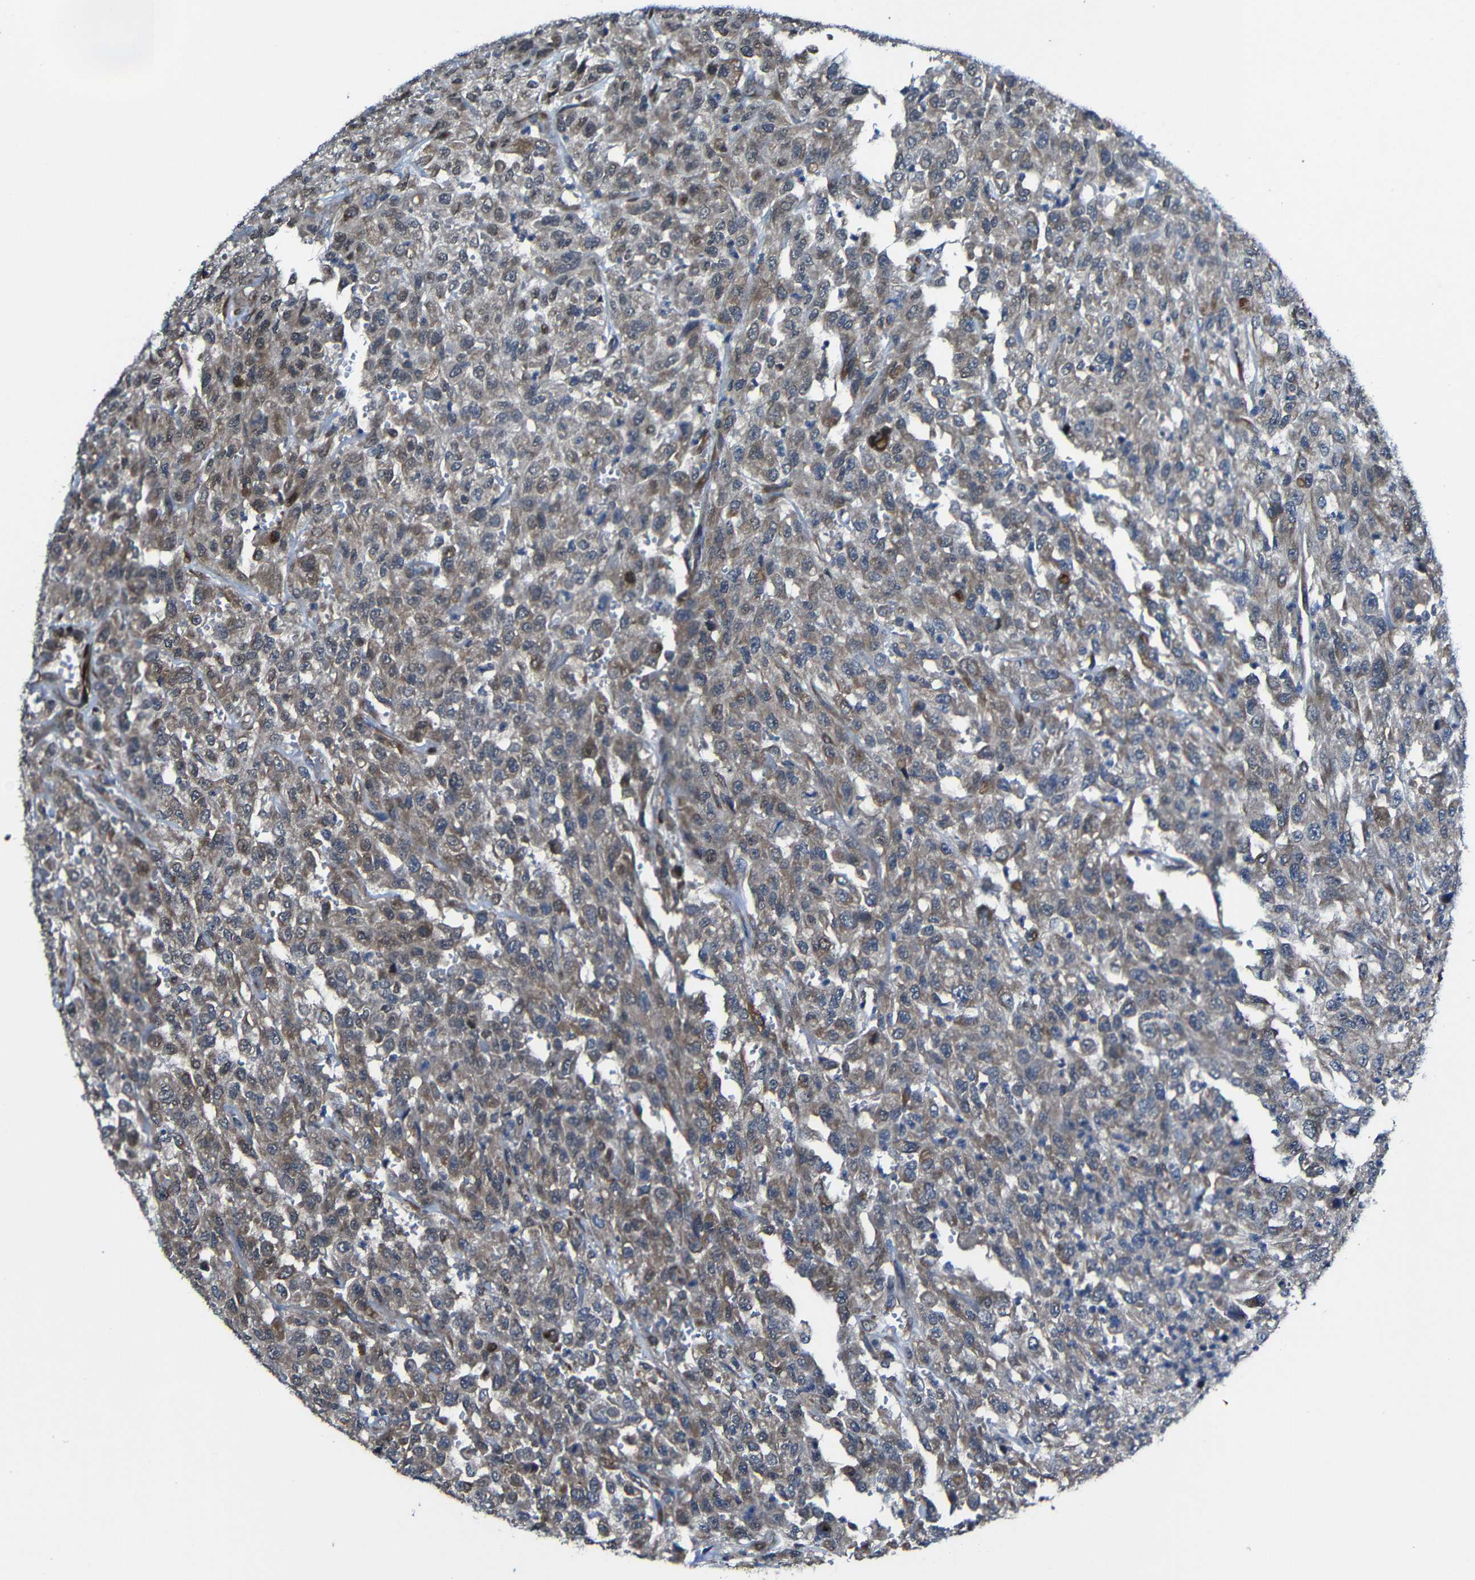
{"staining": {"intensity": "moderate", "quantity": ">75%", "location": "cytoplasmic/membranous"}, "tissue": "urothelial cancer", "cell_type": "Tumor cells", "image_type": "cancer", "snomed": [{"axis": "morphology", "description": "Urothelial carcinoma, High grade"}, {"axis": "topography", "description": "Urinary bladder"}], "caption": "IHC of human high-grade urothelial carcinoma exhibits medium levels of moderate cytoplasmic/membranous staining in approximately >75% of tumor cells.", "gene": "KIAA0513", "patient": {"sex": "male", "age": 46}}